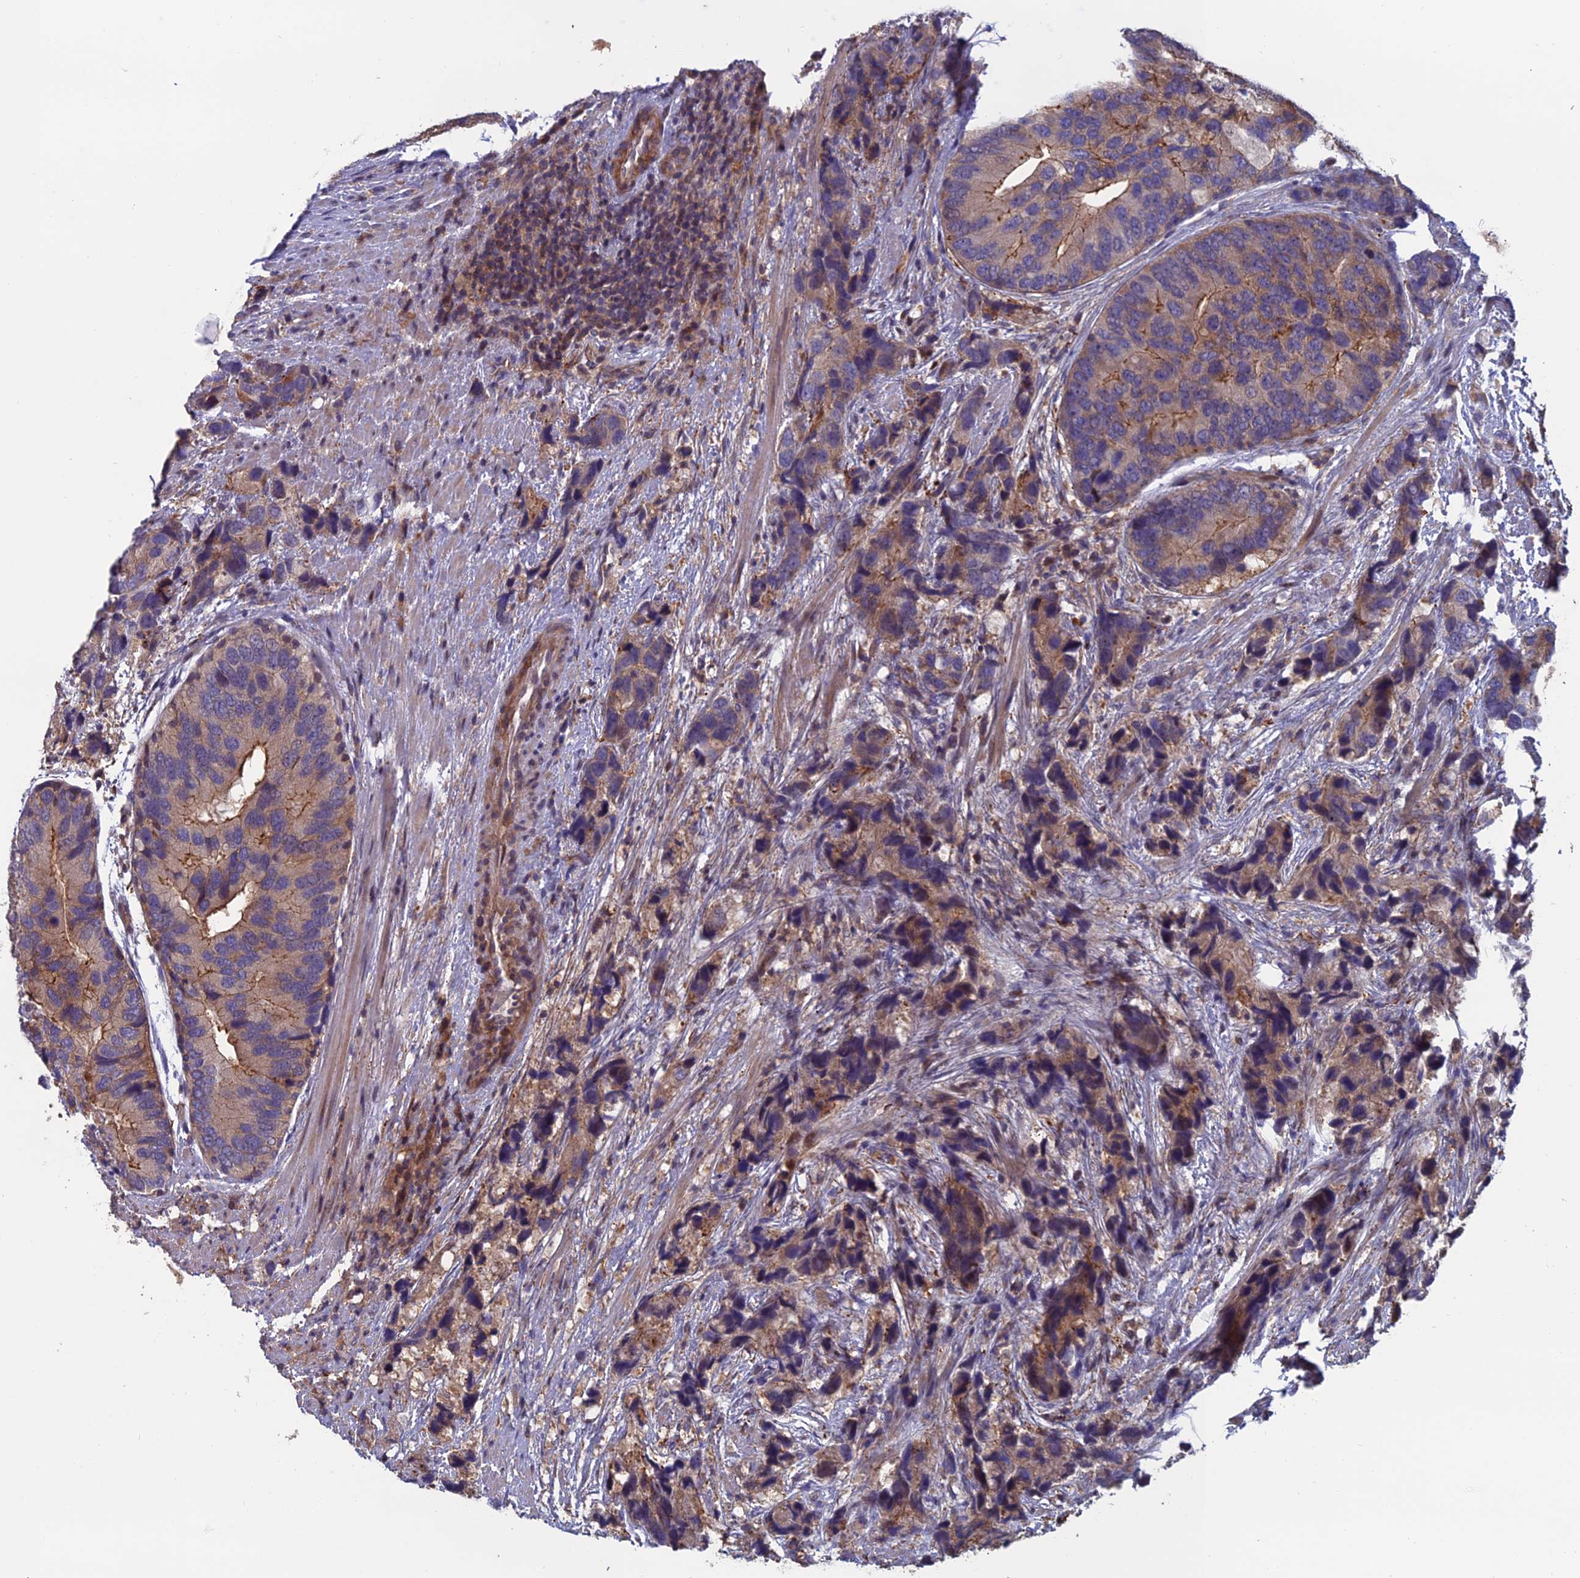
{"staining": {"intensity": "weak", "quantity": "25%-75%", "location": "cytoplasmic/membranous"}, "tissue": "prostate cancer", "cell_type": "Tumor cells", "image_type": "cancer", "snomed": [{"axis": "morphology", "description": "Adenocarcinoma, High grade"}, {"axis": "topography", "description": "Prostate"}], "caption": "This histopathology image displays immunohistochemistry staining of human prostate cancer (high-grade adenocarcinoma), with low weak cytoplasmic/membranous expression in about 25%-75% of tumor cells.", "gene": "C15orf62", "patient": {"sex": "male", "age": 62}}